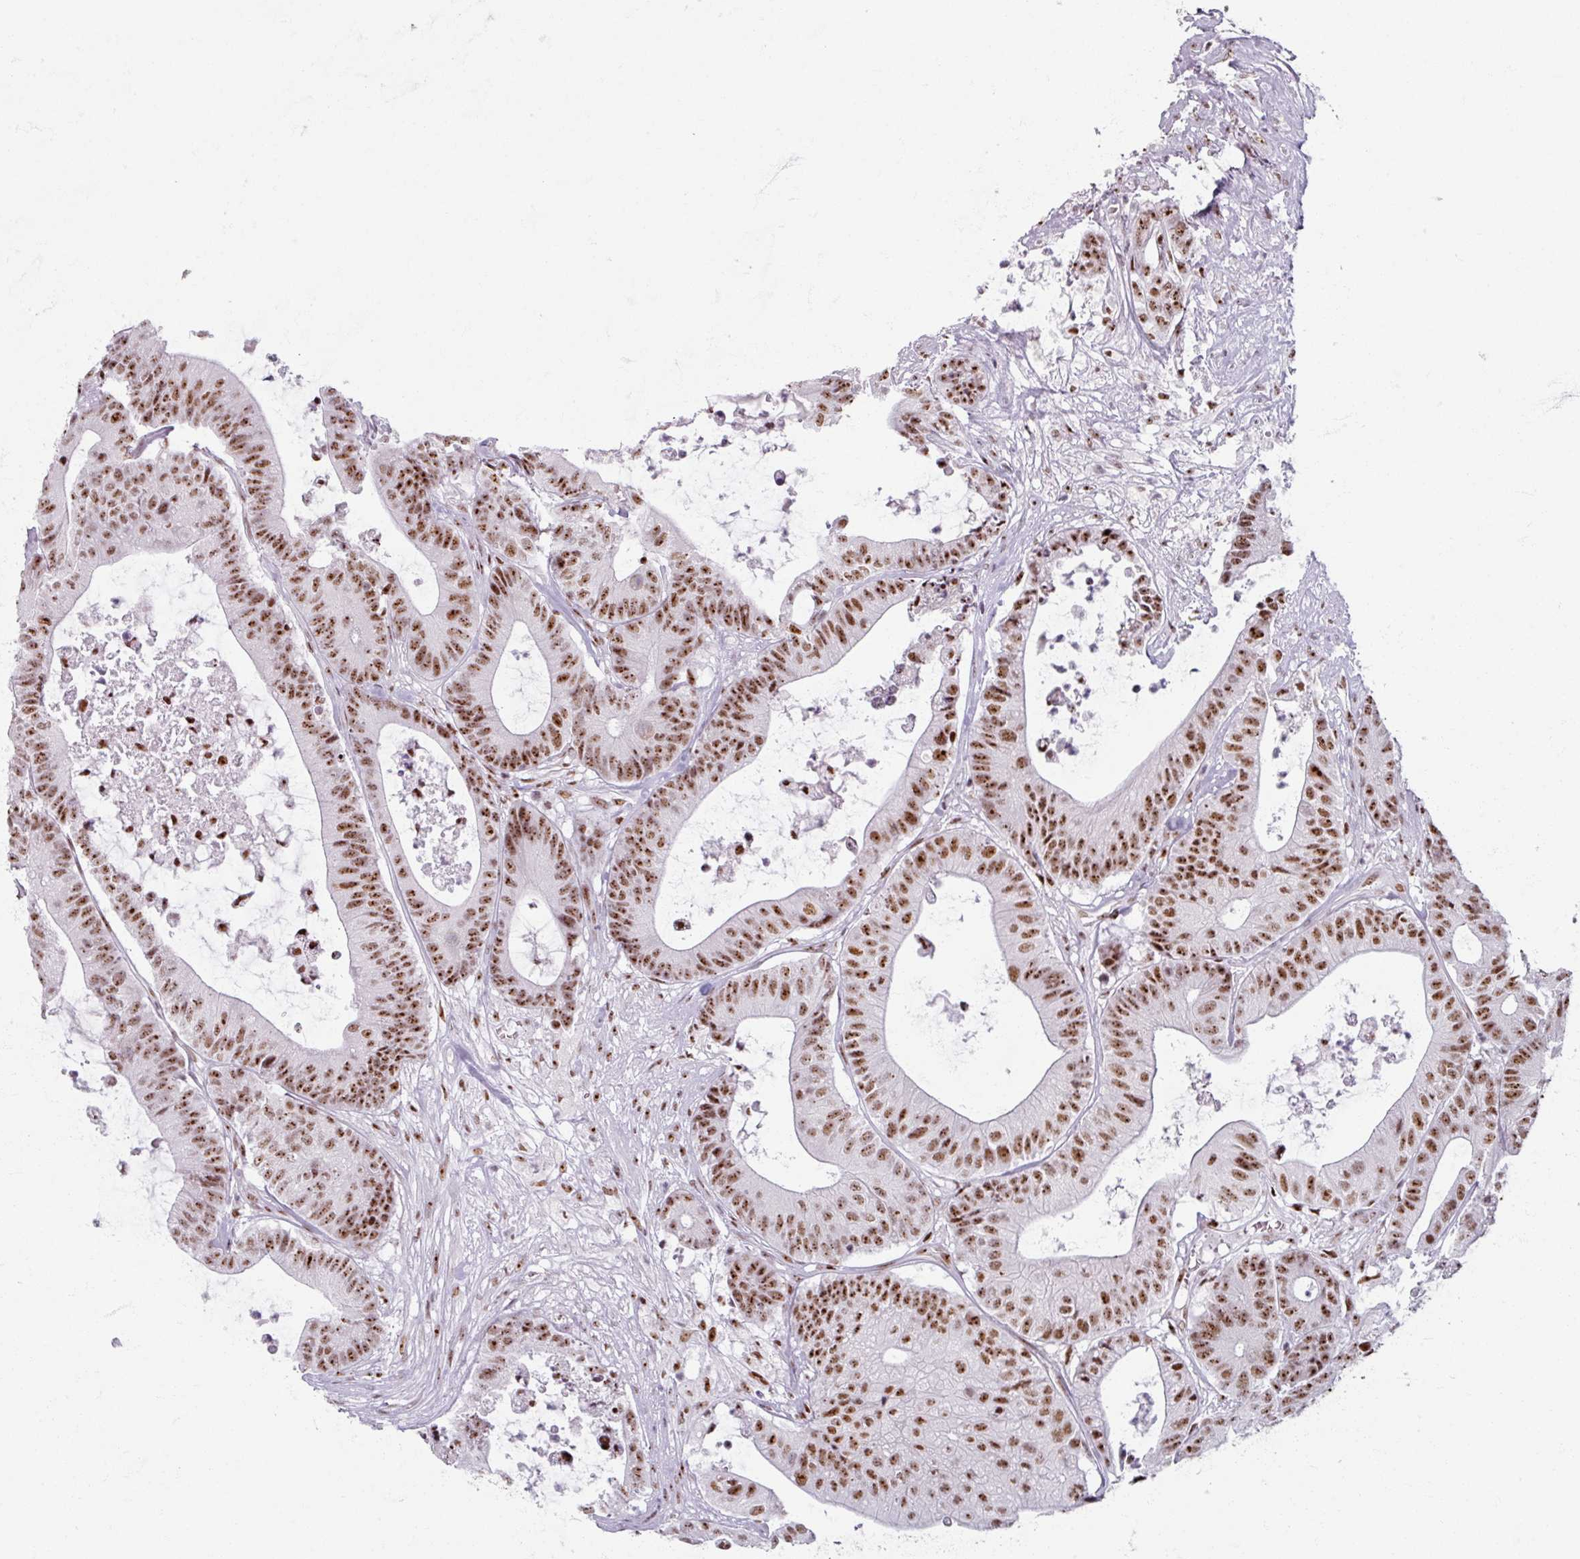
{"staining": {"intensity": "strong", "quantity": ">75%", "location": "nuclear"}, "tissue": "colorectal cancer", "cell_type": "Tumor cells", "image_type": "cancer", "snomed": [{"axis": "morphology", "description": "Adenocarcinoma, NOS"}, {"axis": "topography", "description": "Colon"}], "caption": "A high-resolution image shows immunohistochemistry staining of colorectal cancer, which demonstrates strong nuclear positivity in about >75% of tumor cells.", "gene": "ADAR", "patient": {"sex": "female", "age": 84}}